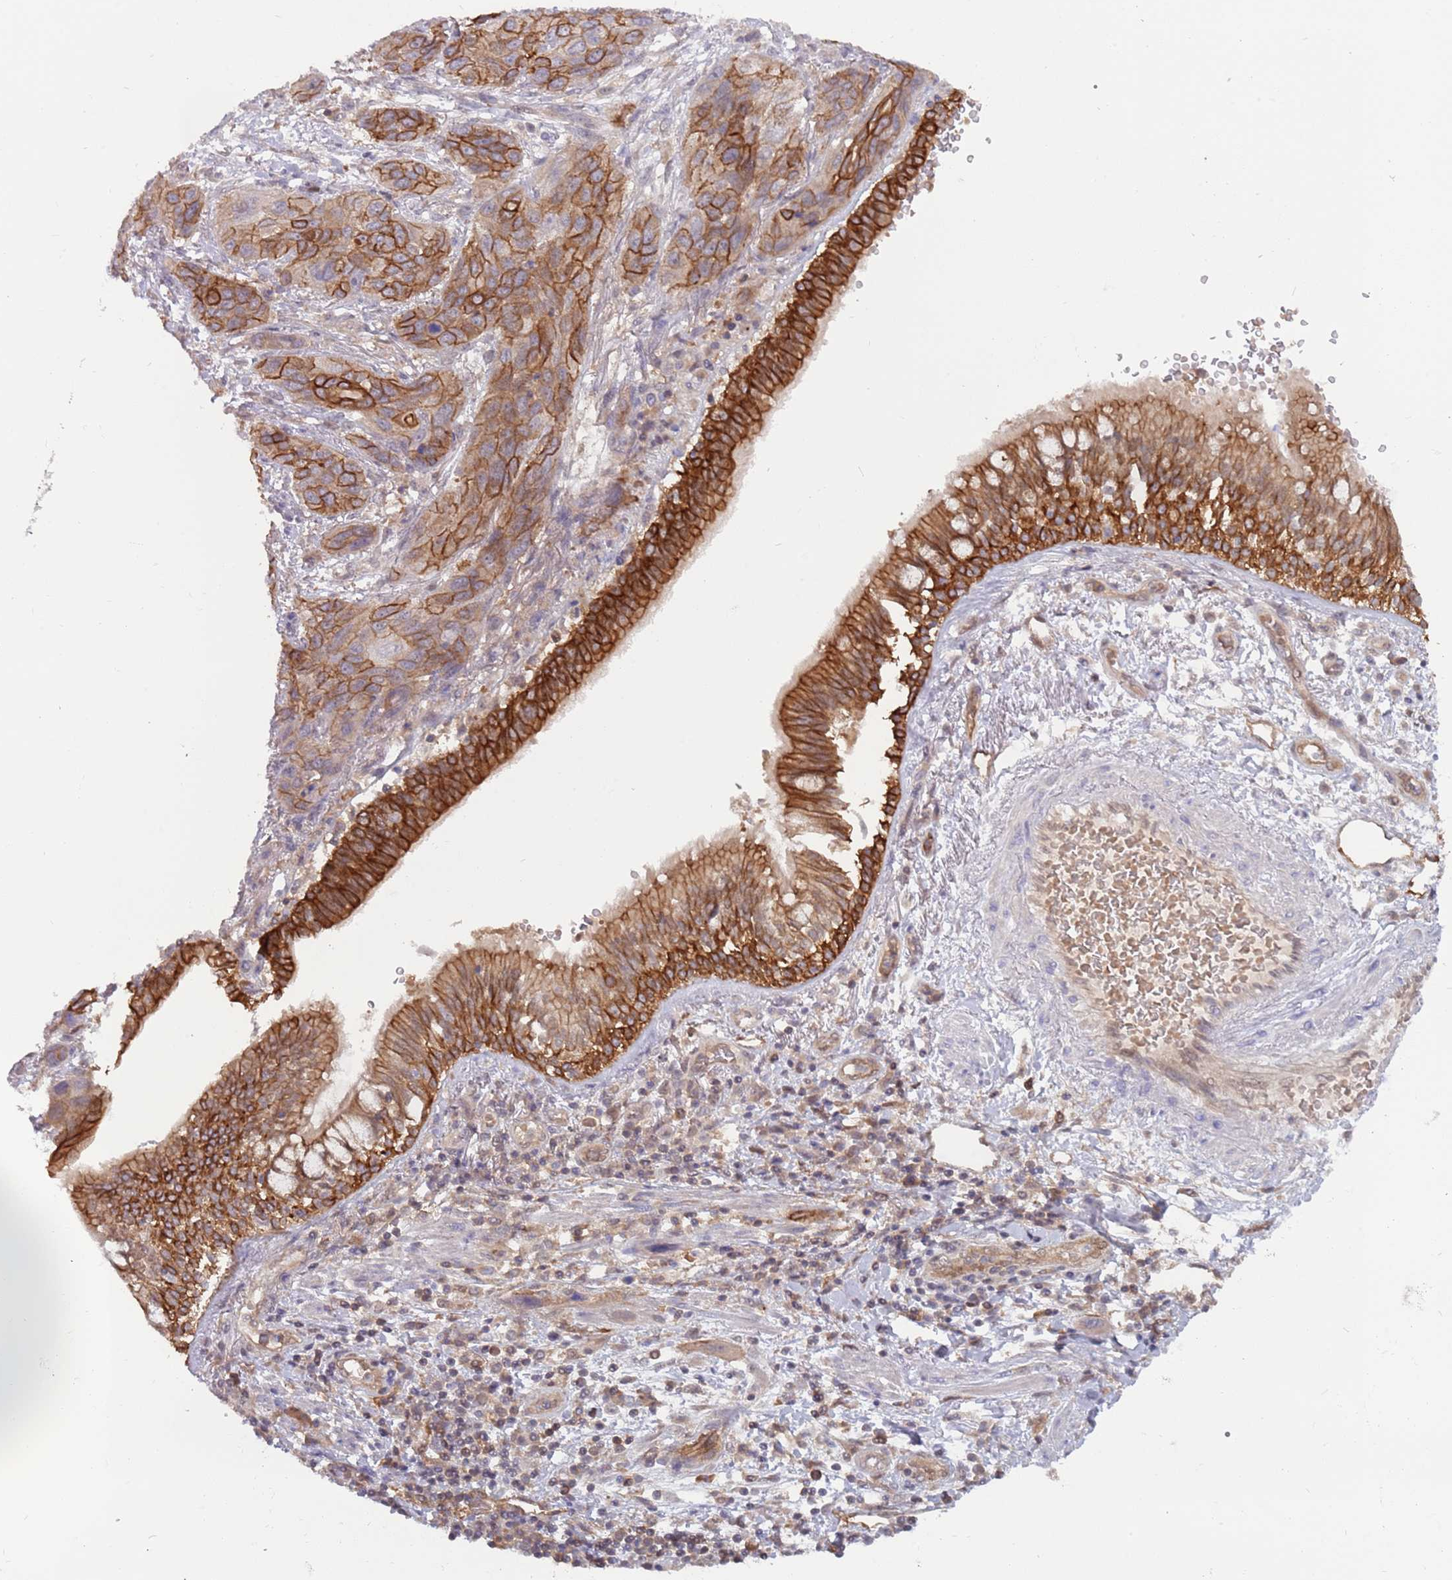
{"staining": {"intensity": "moderate", "quantity": ">75%", "location": "cytoplasmic/membranous"}, "tissue": "lung cancer", "cell_type": "Tumor cells", "image_type": "cancer", "snomed": [{"axis": "morphology", "description": "Squamous cell carcinoma, NOS"}, {"axis": "topography", "description": "Lung"}], "caption": "DAB (3,3'-diaminobenzidine) immunohistochemical staining of human lung squamous cell carcinoma displays moderate cytoplasmic/membranous protein positivity in approximately >75% of tumor cells.", "gene": "GSDMD", "patient": {"sex": "female", "age": 70}}